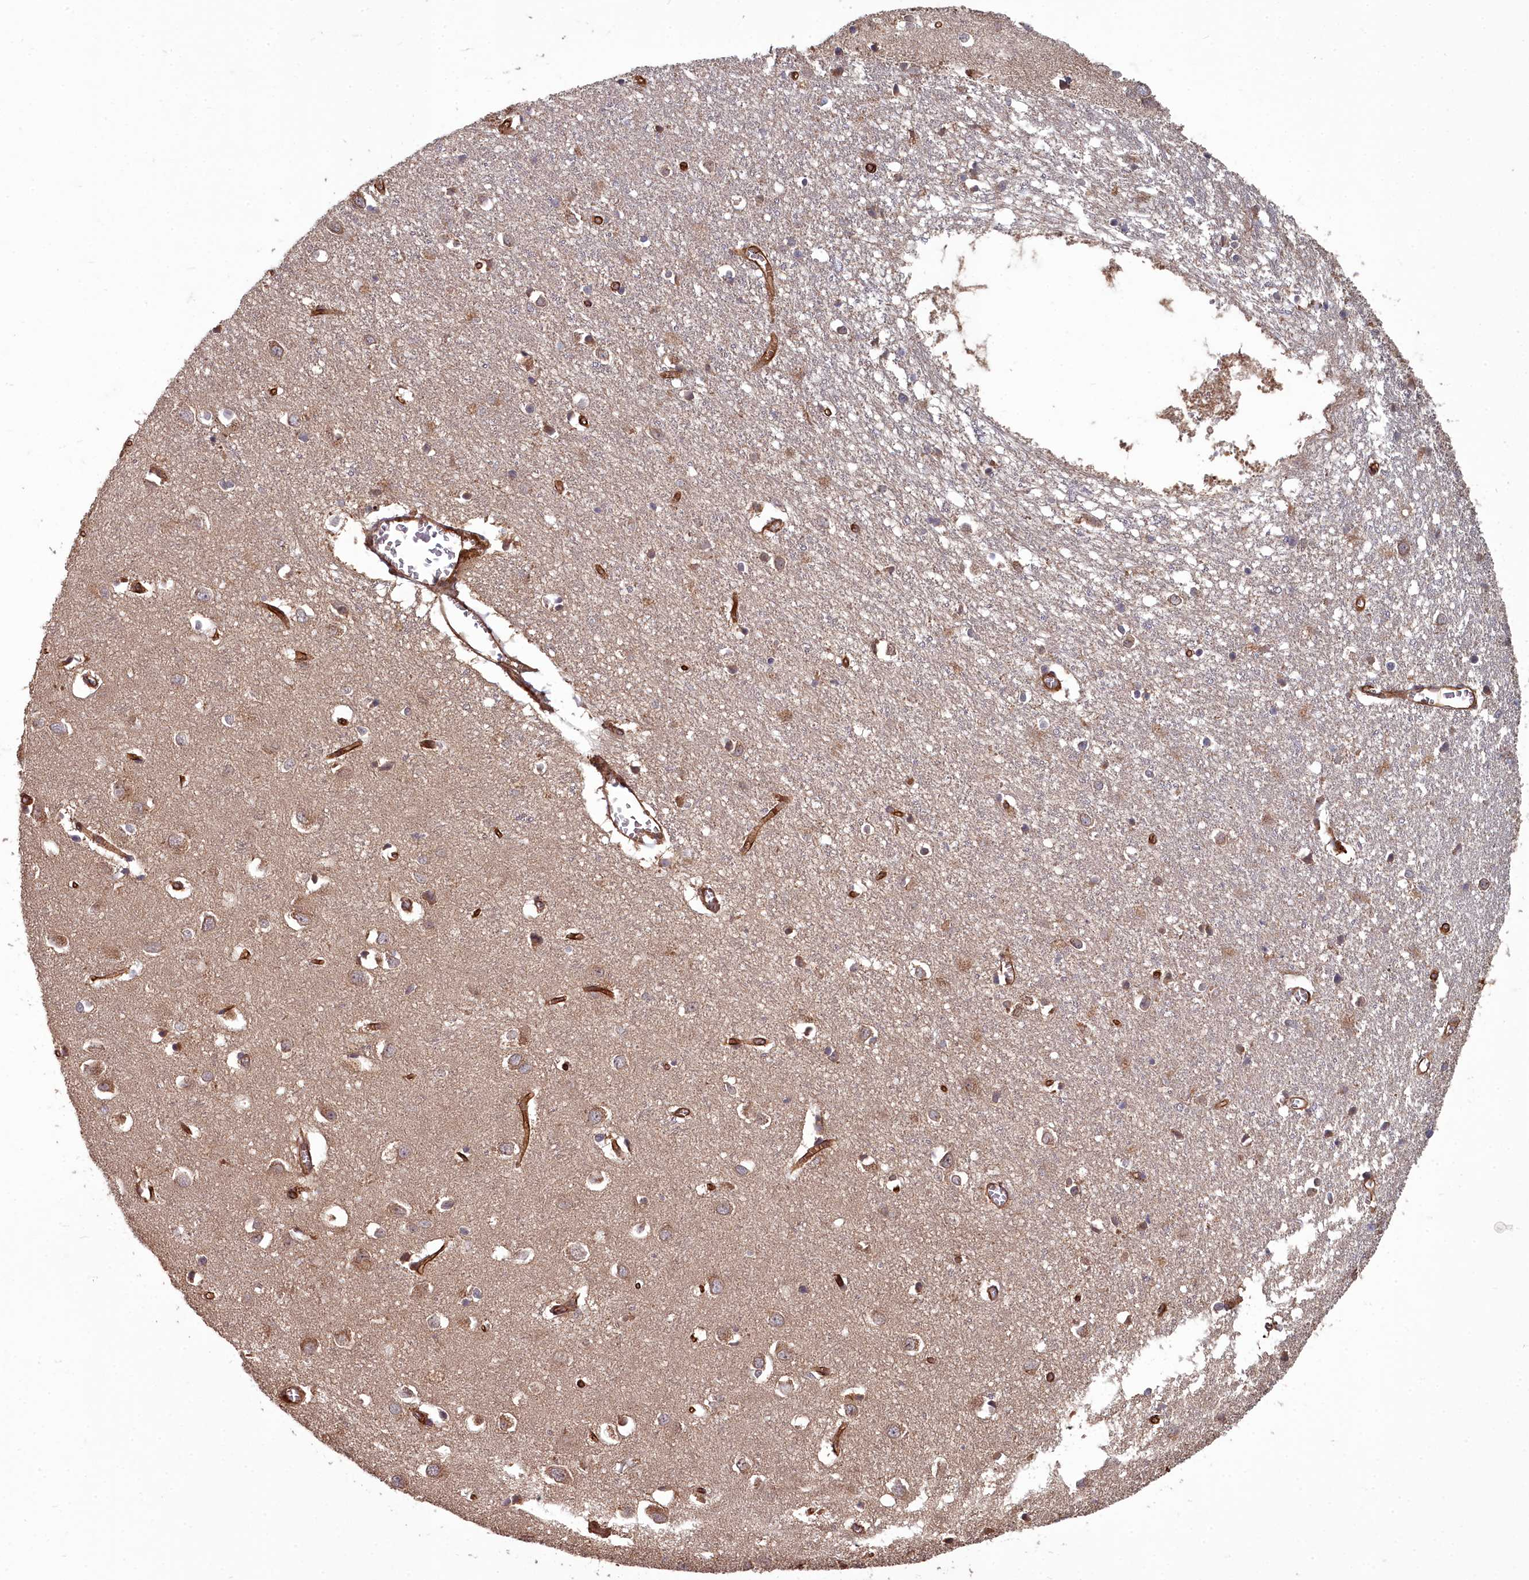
{"staining": {"intensity": "strong", "quantity": ">75%", "location": "cytoplasmic/membranous"}, "tissue": "cerebral cortex", "cell_type": "Endothelial cells", "image_type": "normal", "snomed": [{"axis": "morphology", "description": "Normal tissue, NOS"}, {"axis": "topography", "description": "Cerebral cortex"}], "caption": "Cerebral cortex stained for a protein shows strong cytoplasmic/membranous positivity in endothelial cells.", "gene": "TSPYL4", "patient": {"sex": "female", "age": 64}}